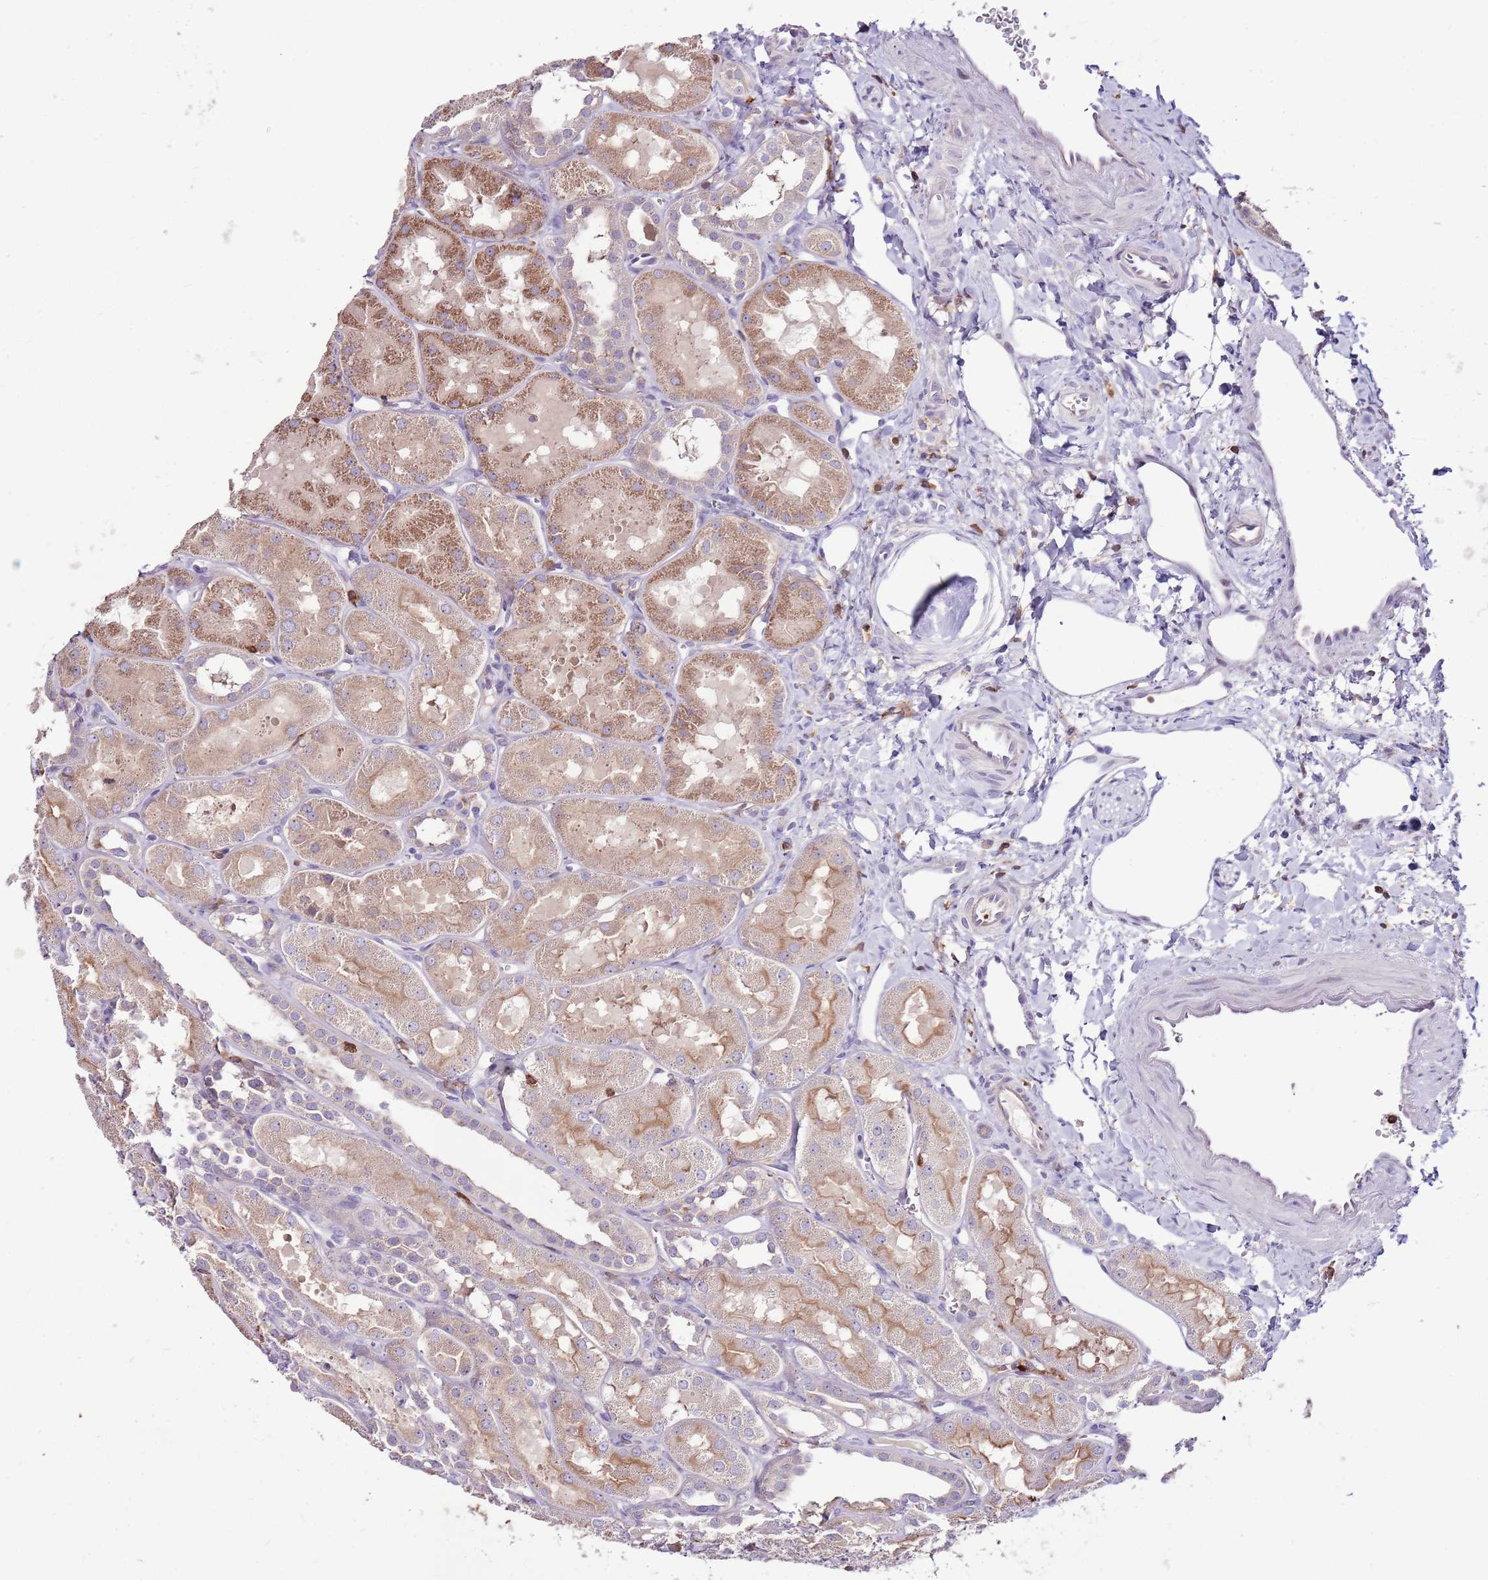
{"staining": {"intensity": "negative", "quantity": "none", "location": "none"}, "tissue": "kidney", "cell_type": "Cells in glomeruli", "image_type": "normal", "snomed": [{"axis": "morphology", "description": "Normal tissue, NOS"}, {"axis": "topography", "description": "Kidney"}, {"axis": "topography", "description": "Urinary bladder"}], "caption": "Immunohistochemistry micrograph of normal kidney: human kidney stained with DAB exhibits no significant protein staining in cells in glomeruli.", "gene": "ZSWIM1", "patient": {"sex": "male", "age": 16}}